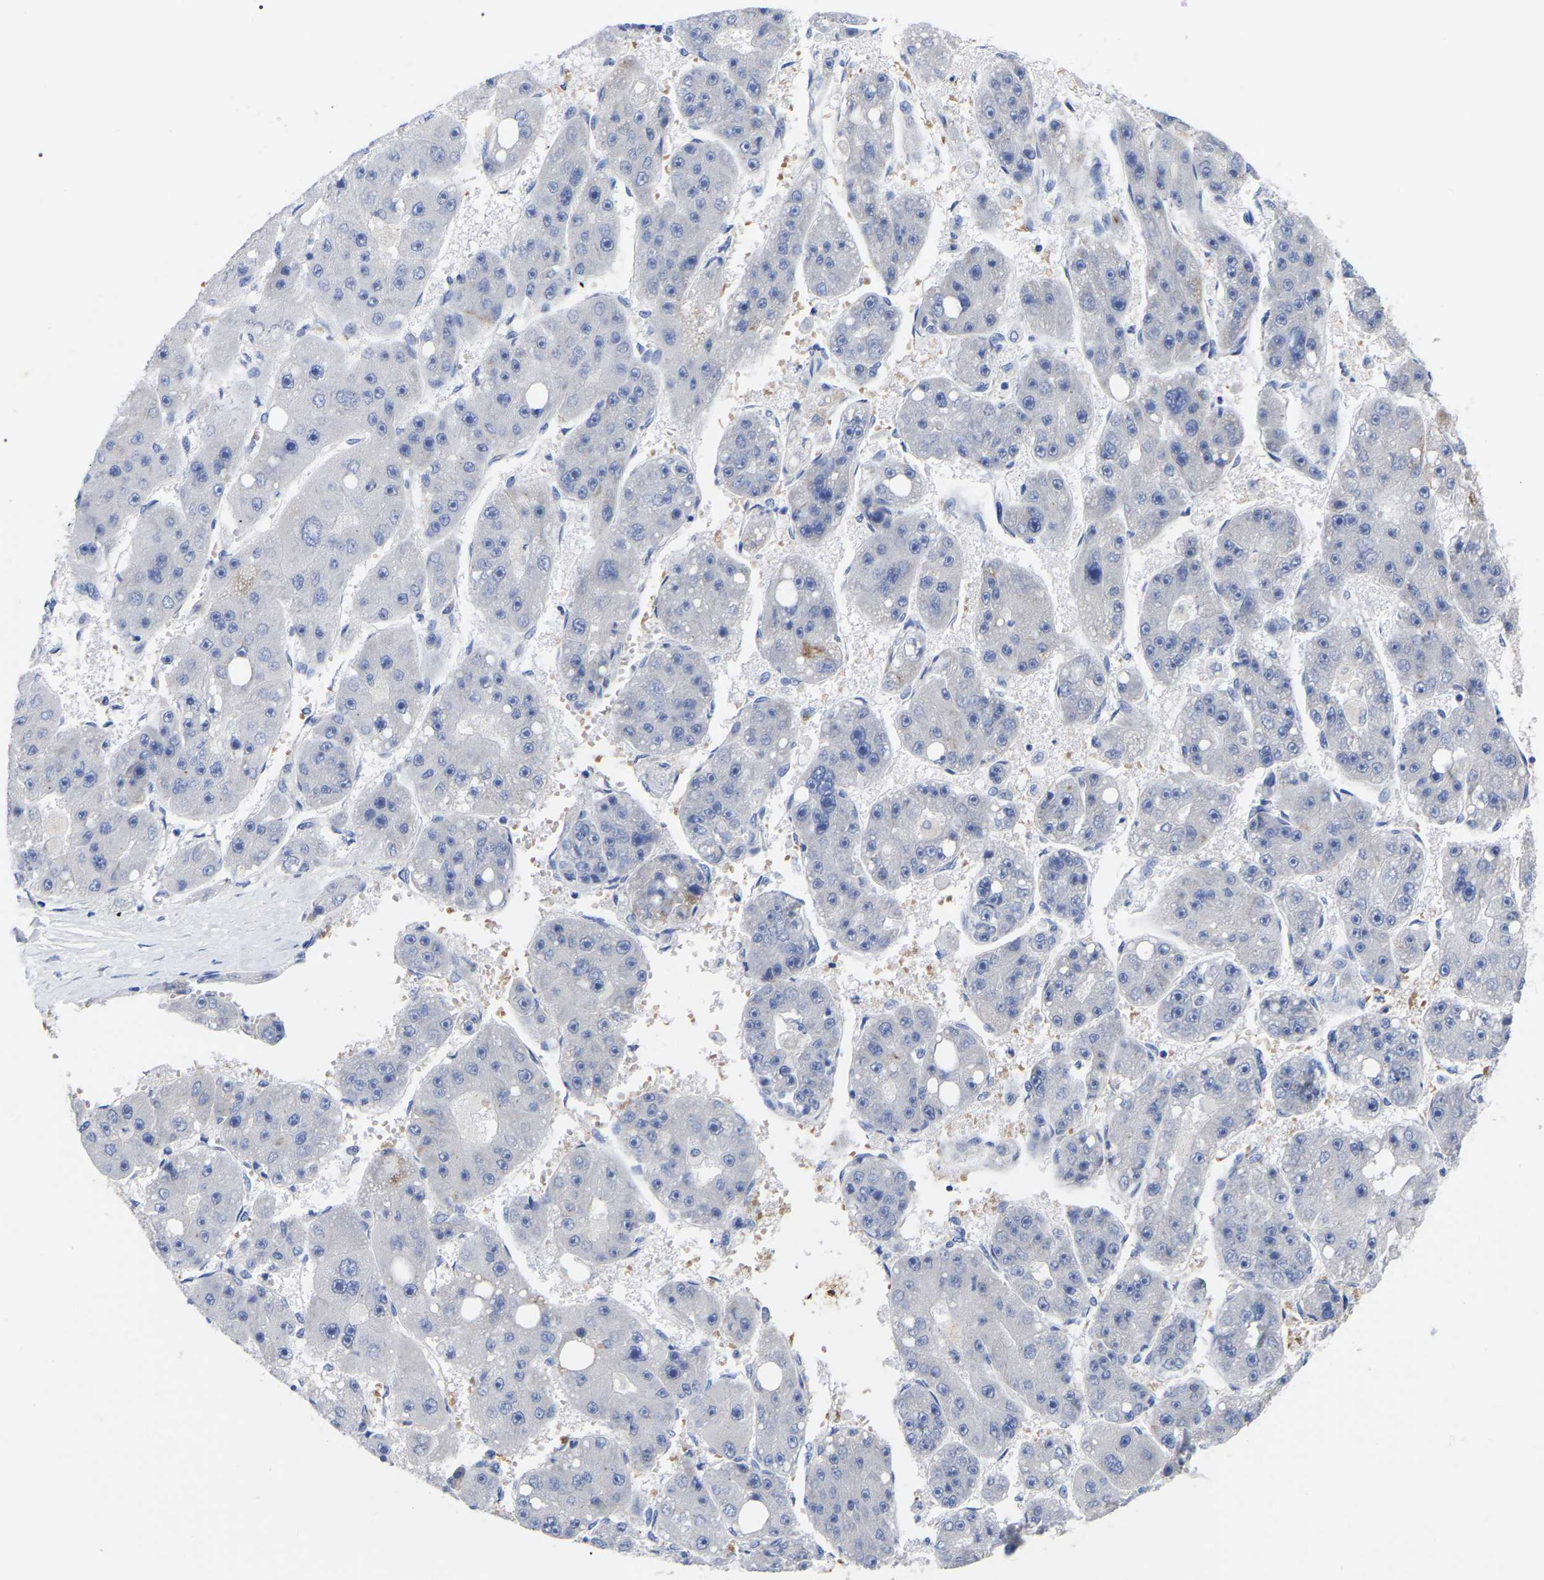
{"staining": {"intensity": "negative", "quantity": "none", "location": "none"}, "tissue": "liver cancer", "cell_type": "Tumor cells", "image_type": "cancer", "snomed": [{"axis": "morphology", "description": "Carcinoma, Hepatocellular, NOS"}, {"axis": "topography", "description": "Liver"}], "caption": "Immunohistochemistry photomicrograph of liver cancer (hepatocellular carcinoma) stained for a protein (brown), which demonstrates no expression in tumor cells. Nuclei are stained in blue.", "gene": "GDF3", "patient": {"sex": "female", "age": 61}}